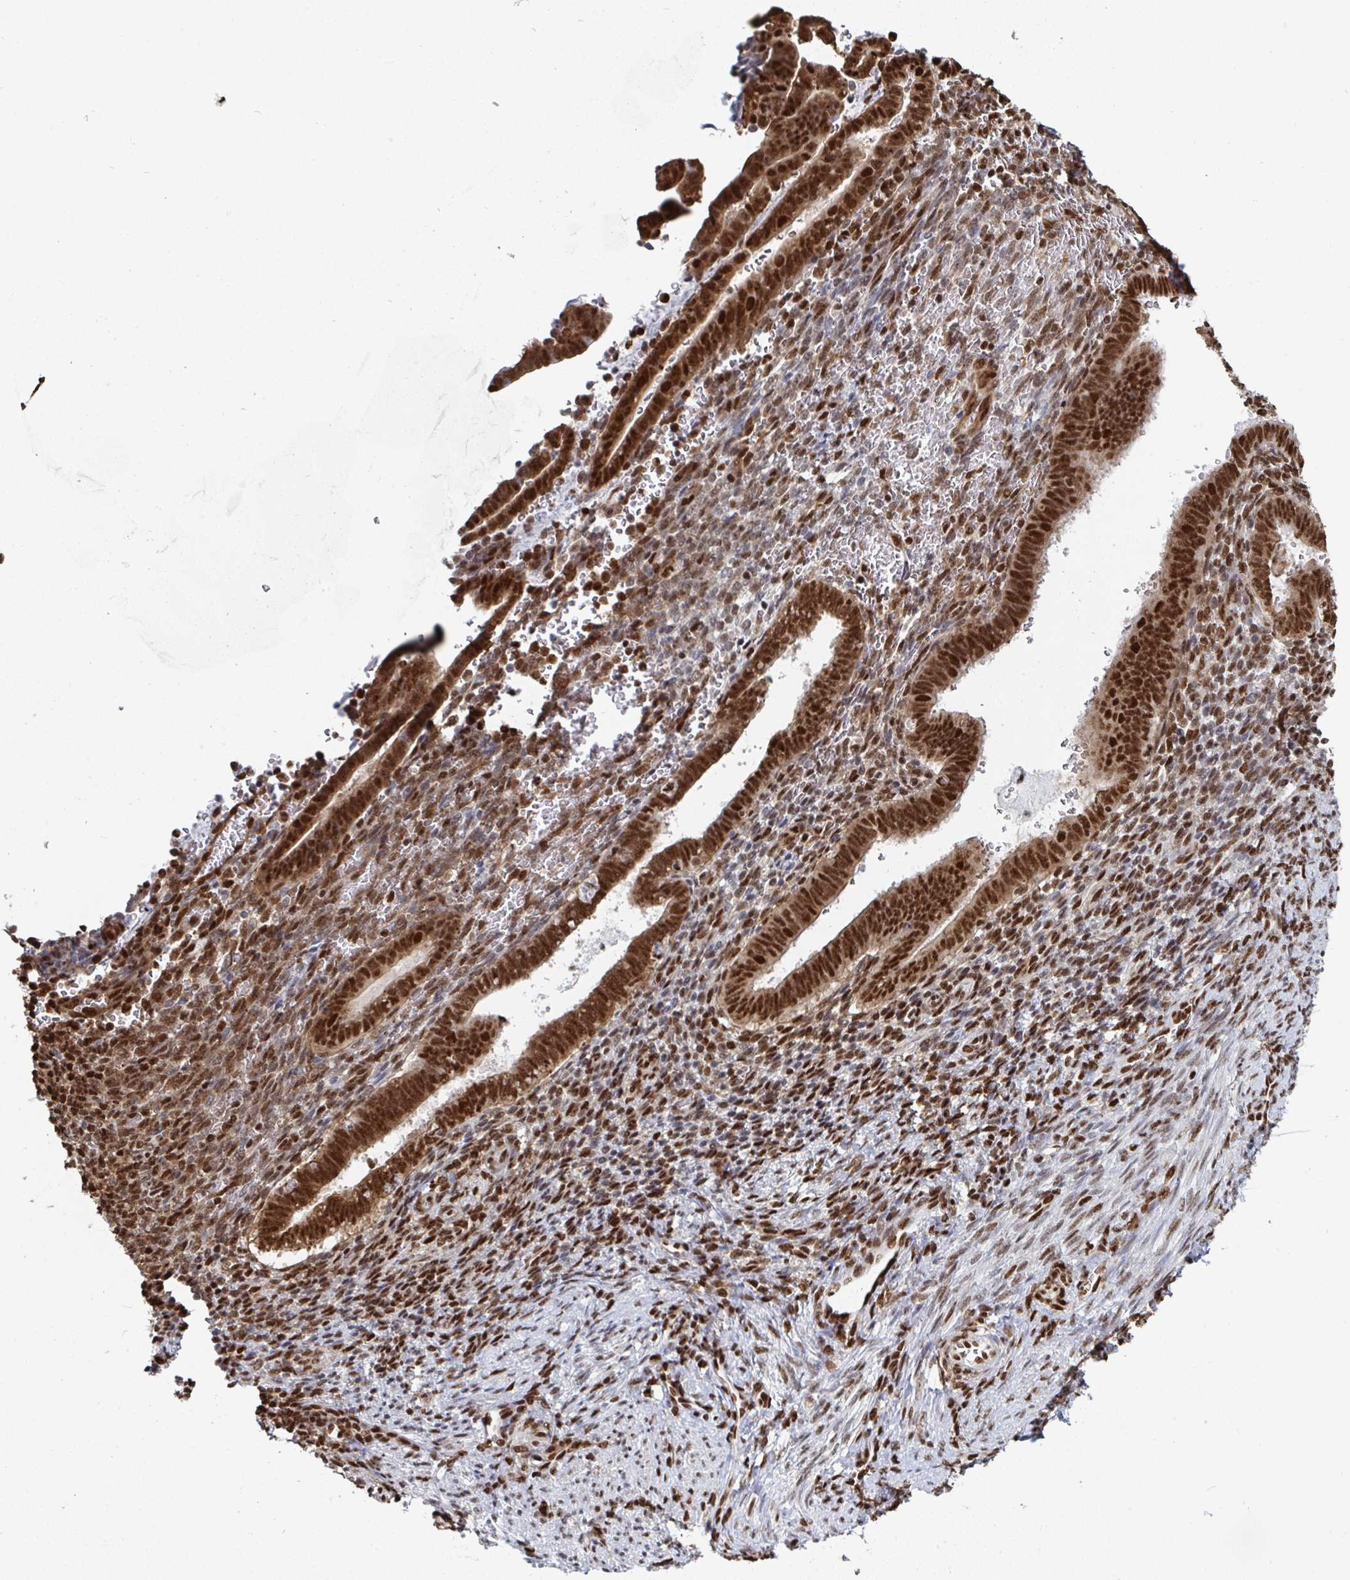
{"staining": {"intensity": "strong", "quantity": "25%-75%", "location": "cytoplasmic/membranous,nuclear"}, "tissue": "endometrium", "cell_type": "Cells in endometrial stroma", "image_type": "normal", "snomed": [{"axis": "morphology", "description": "Normal tissue, NOS"}, {"axis": "topography", "description": "Endometrium"}], "caption": "Endometrium stained with a brown dye shows strong cytoplasmic/membranous,nuclear positive staining in approximately 25%-75% of cells in endometrial stroma.", "gene": "GAR1", "patient": {"sex": "female", "age": 34}}